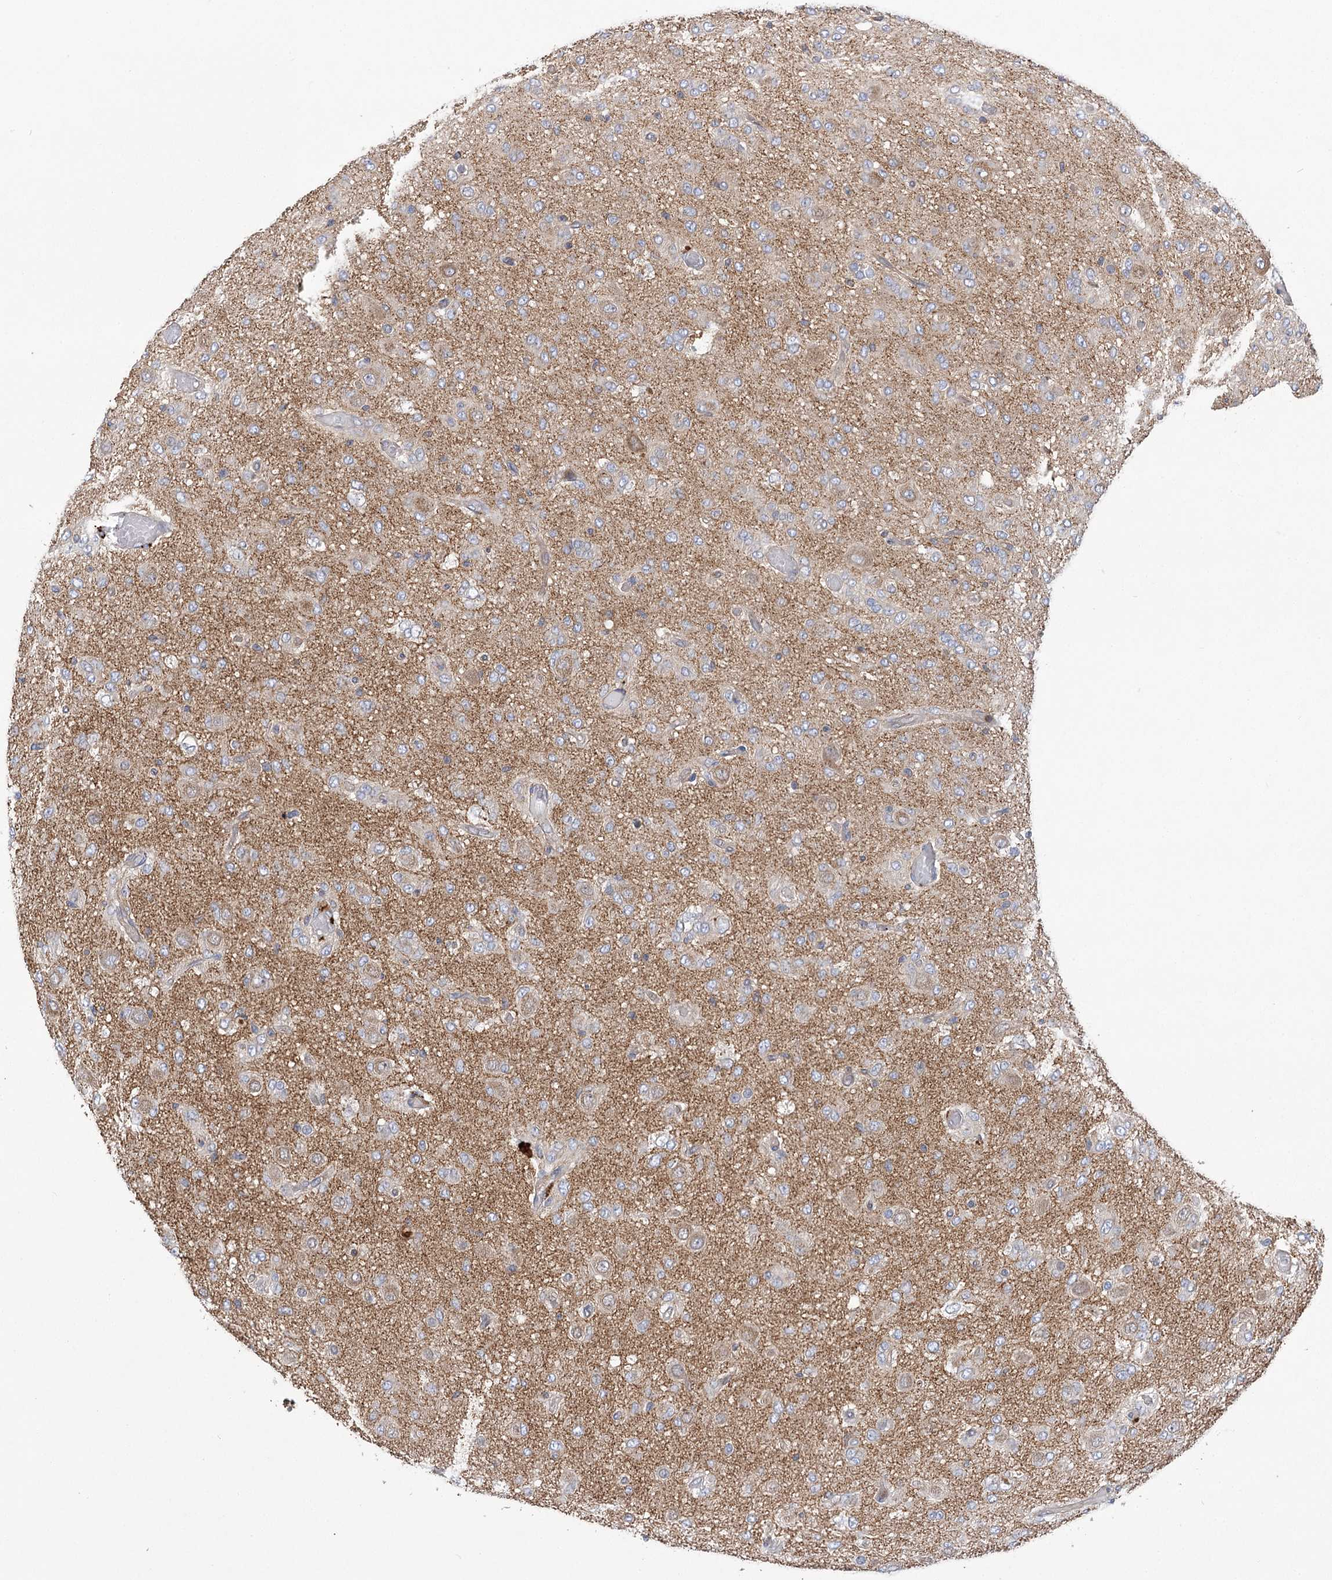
{"staining": {"intensity": "weak", "quantity": "<25%", "location": "cytoplasmic/membranous"}, "tissue": "glioma", "cell_type": "Tumor cells", "image_type": "cancer", "snomed": [{"axis": "morphology", "description": "Glioma, malignant, High grade"}, {"axis": "topography", "description": "Brain"}], "caption": "A high-resolution micrograph shows IHC staining of malignant high-grade glioma, which shows no significant positivity in tumor cells.", "gene": "VPS37B", "patient": {"sex": "female", "age": 59}}